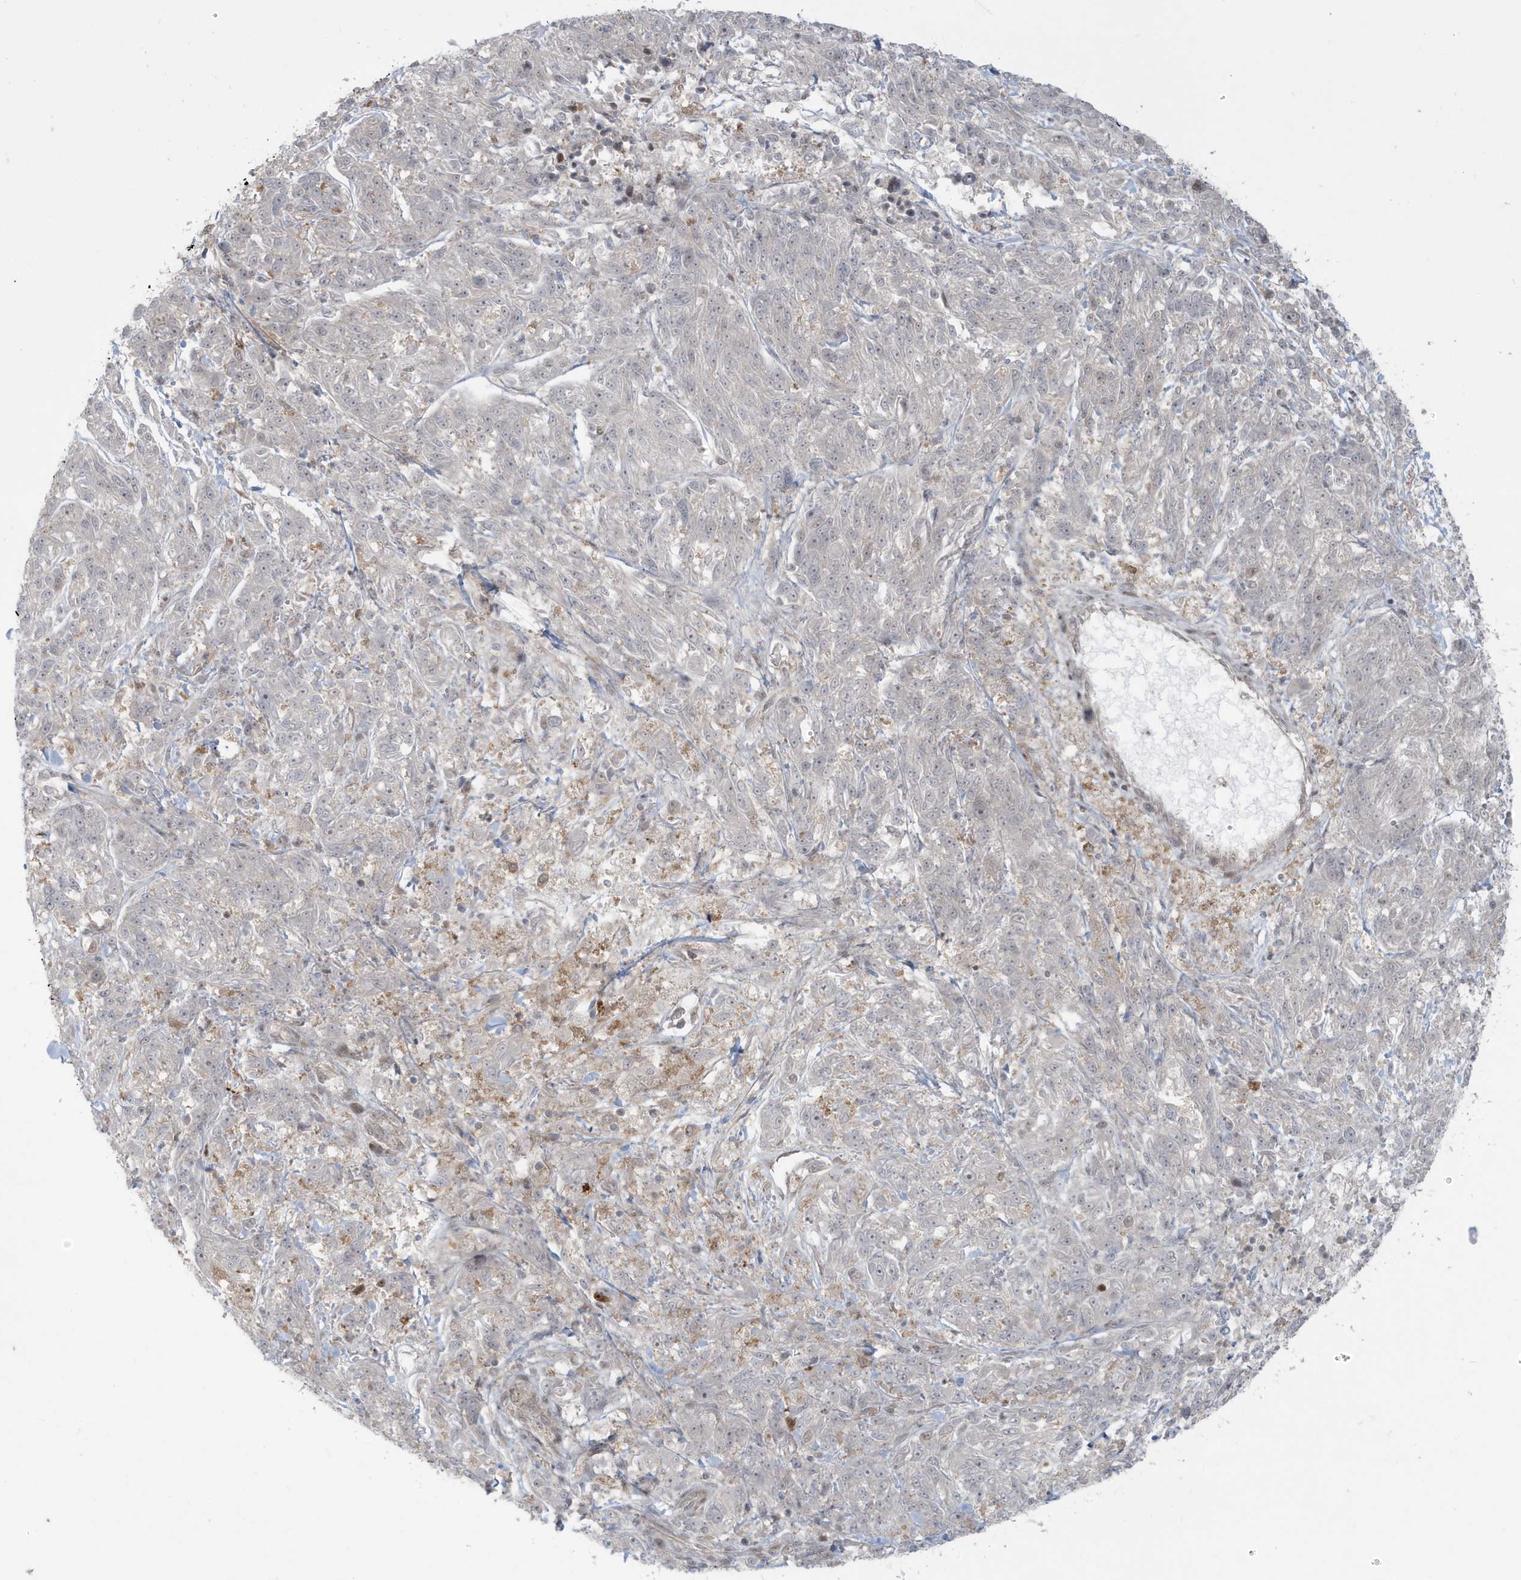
{"staining": {"intensity": "negative", "quantity": "none", "location": "none"}, "tissue": "melanoma", "cell_type": "Tumor cells", "image_type": "cancer", "snomed": [{"axis": "morphology", "description": "Malignant melanoma, NOS"}, {"axis": "topography", "description": "Skin"}], "caption": "An immunohistochemistry (IHC) photomicrograph of malignant melanoma is shown. There is no staining in tumor cells of malignant melanoma.", "gene": "C1orf52", "patient": {"sex": "male", "age": 53}}